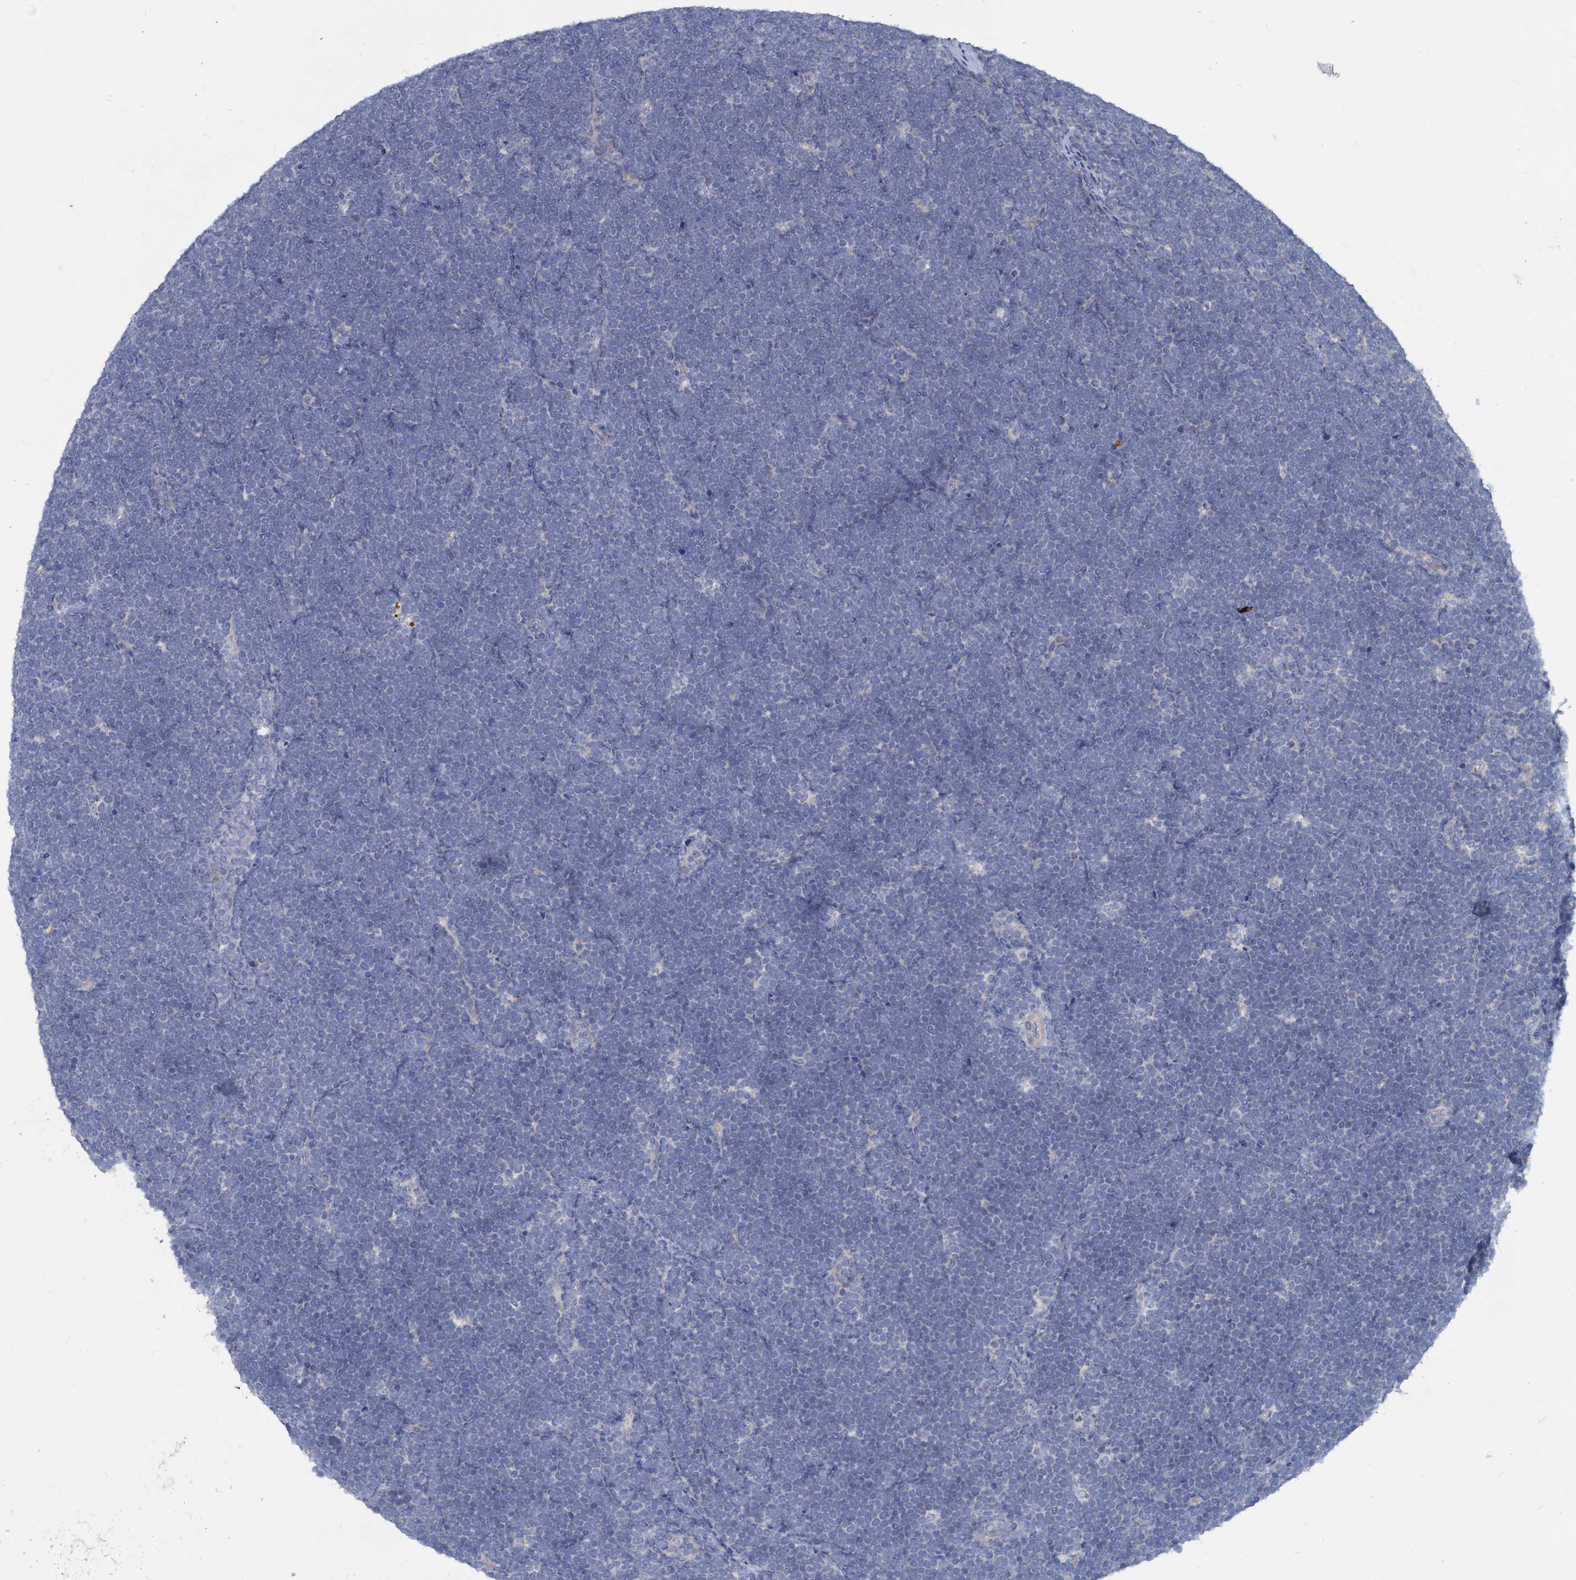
{"staining": {"intensity": "negative", "quantity": "none", "location": "none"}, "tissue": "lymphoma", "cell_type": "Tumor cells", "image_type": "cancer", "snomed": [{"axis": "morphology", "description": "Malignant lymphoma, non-Hodgkin's type, High grade"}, {"axis": "topography", "description": "Lymph node"}], "caption": "Immunohistochemical staining of human lymphoma displays no significant staining in tumor cells. Nuclei are stained in blue.", "gene": "SLC2A7", "patient": {"sex": "male", "age": 13}}